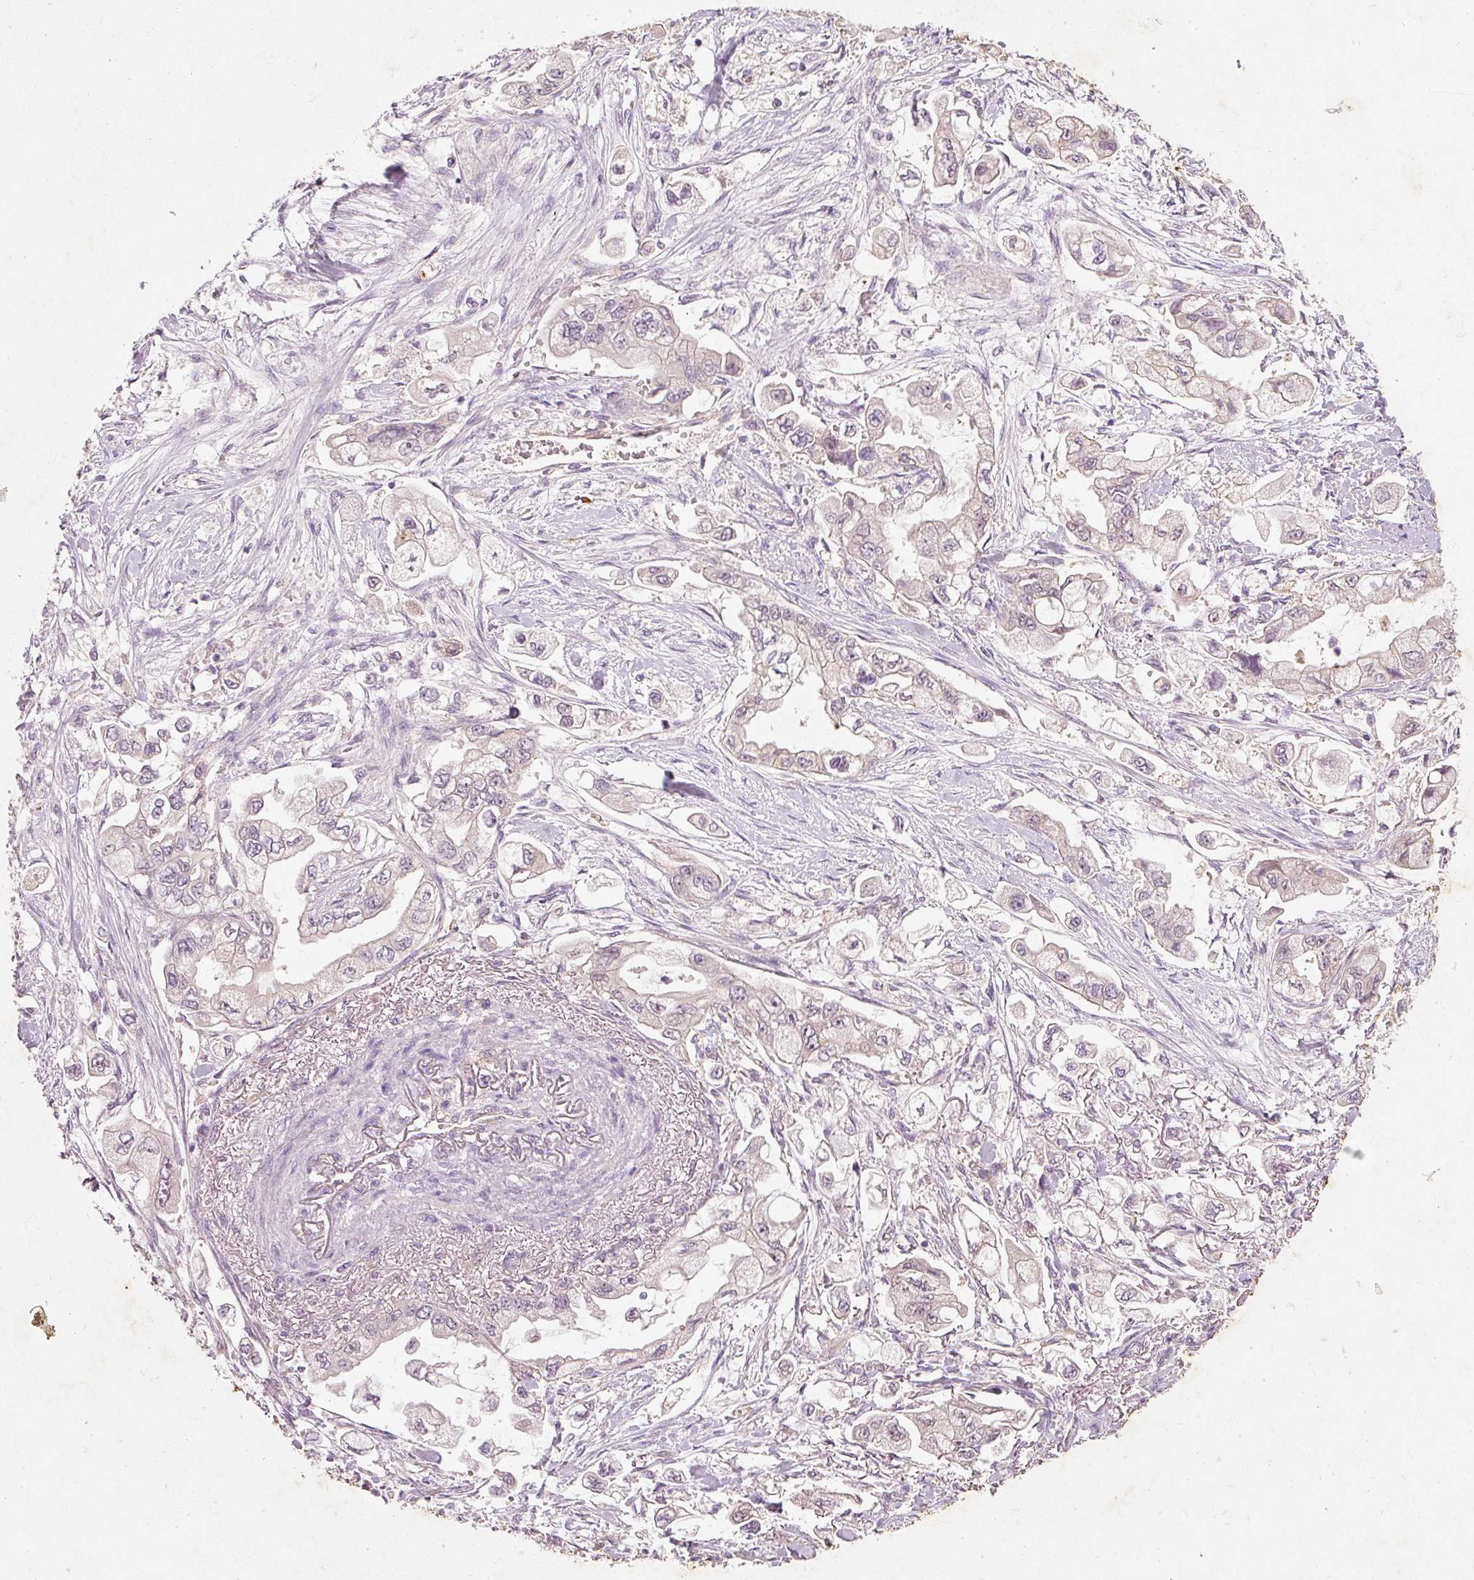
{"staining": {"intensity": "negative", "quantity": "none", "location": "none"}, "tissue": "stomach cancer", "cell_type": "Tumor cells", "image_type": "cancer", "snomed": [{"axis": "morphology", "description": "Adenocarcinoma, NOS"}, {"axis": "topography", "description": "Stomach"}], "caption": "The histopathology image exhibits no significant positivity in tumor cells of adenocarcinoma (stomach). (DAB immunohistochemistry (IHC) visualized using brightfield microscopy, high magnification).", "gene": "RGL2", "patient": {"sex": "male", "age": 62}}